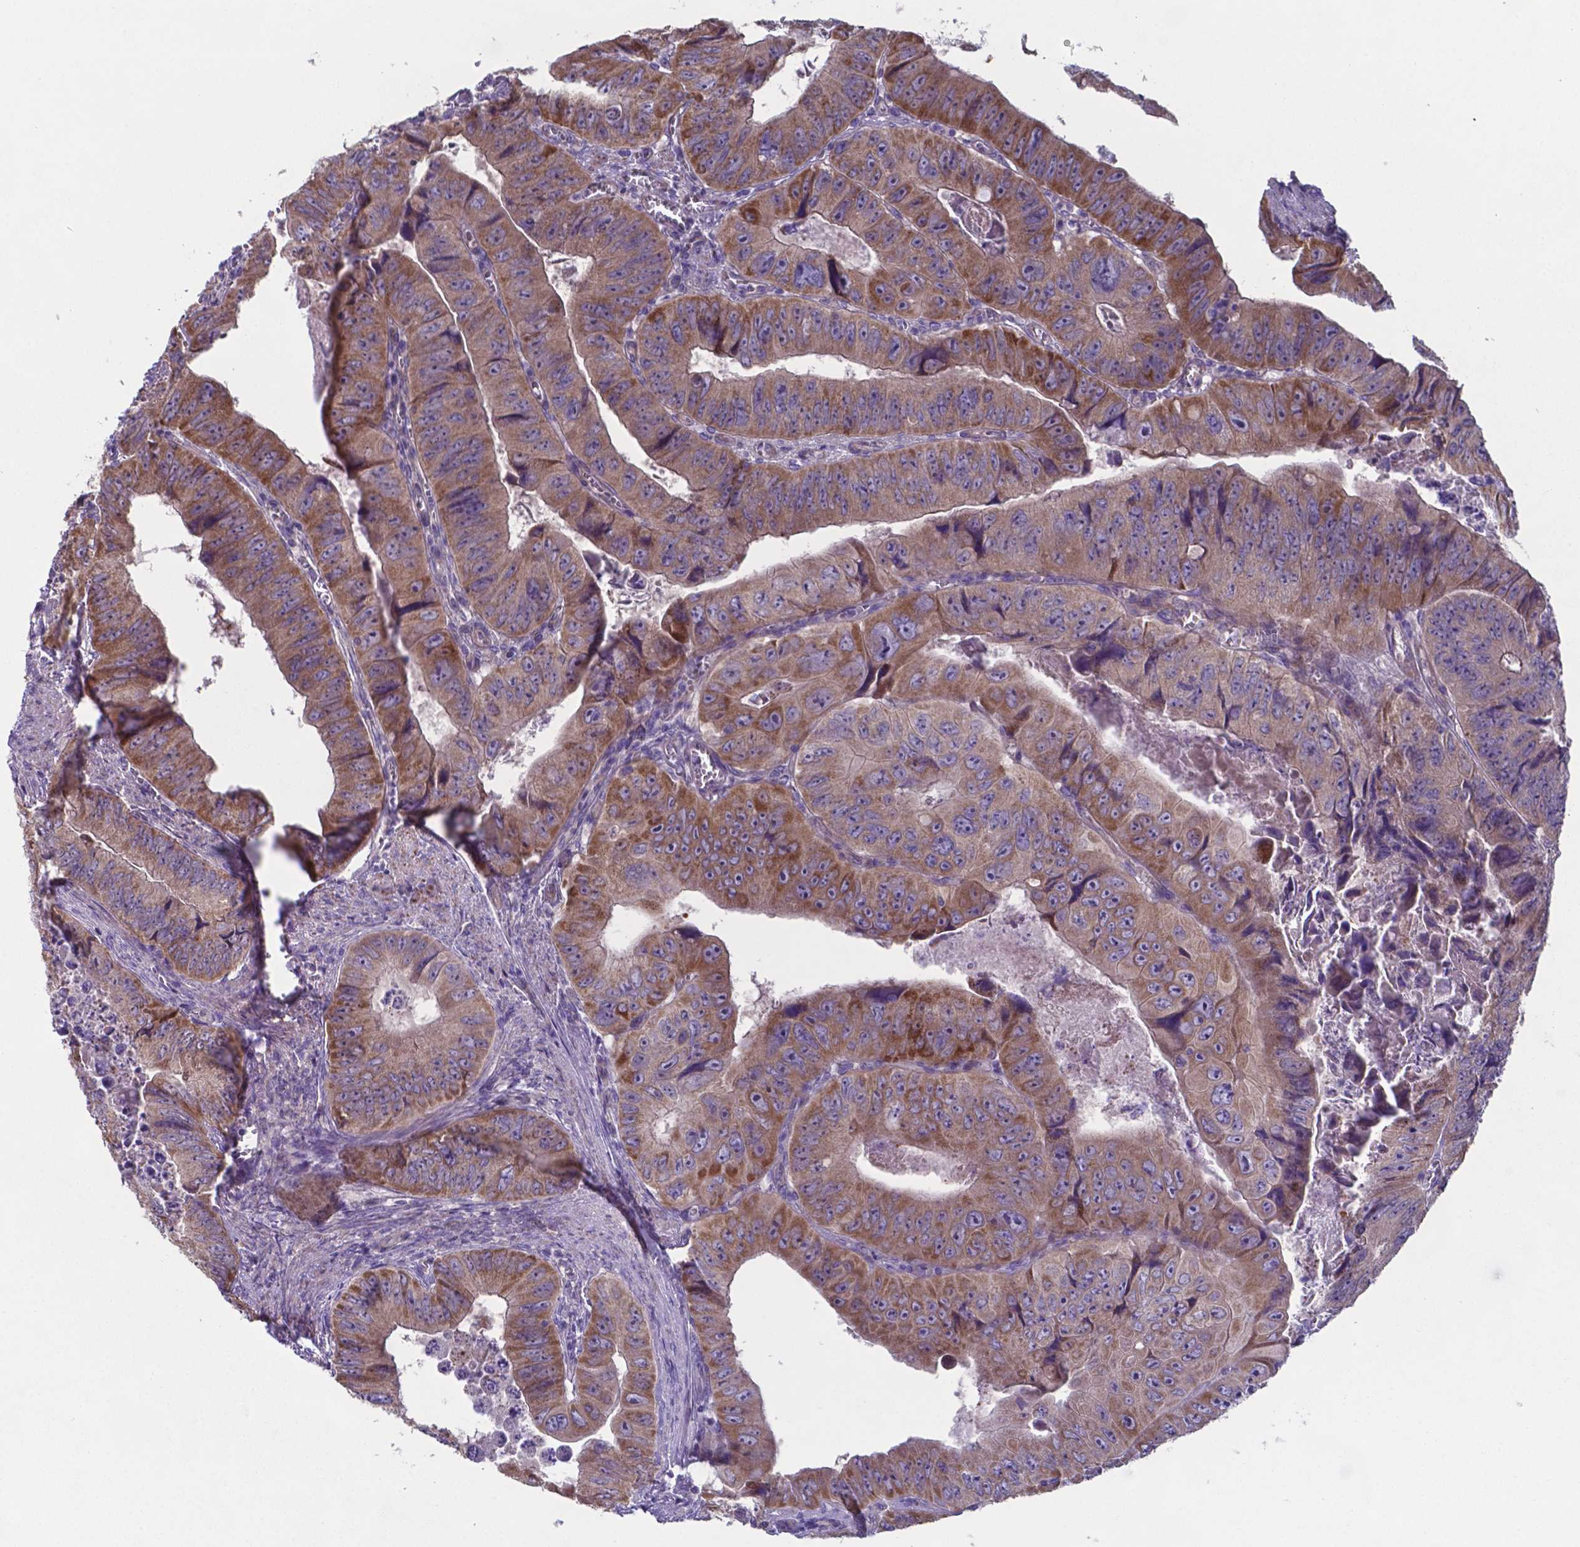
{"staining": {"intensity": "moderate", "quantity": ">75%", "location": "cytoplasmic/membranous"}, "tissue": "colorectal cancer", "cell_type": "Tumor cells", "image_type": "cancer", "snomed": [{"axis": "morphology", "description": "Adenocarcinoma, NOS"}, {"axis": "topography", "description": "Colon"}], "caption": "Colorectal cancer (adenocarcinoma) tissue demonstrates moderate cytoplasmic/membranous expression in about >75% of tumor cells", "gene": "TYRO3", "patient": {"sex": "female", "age": 84}}